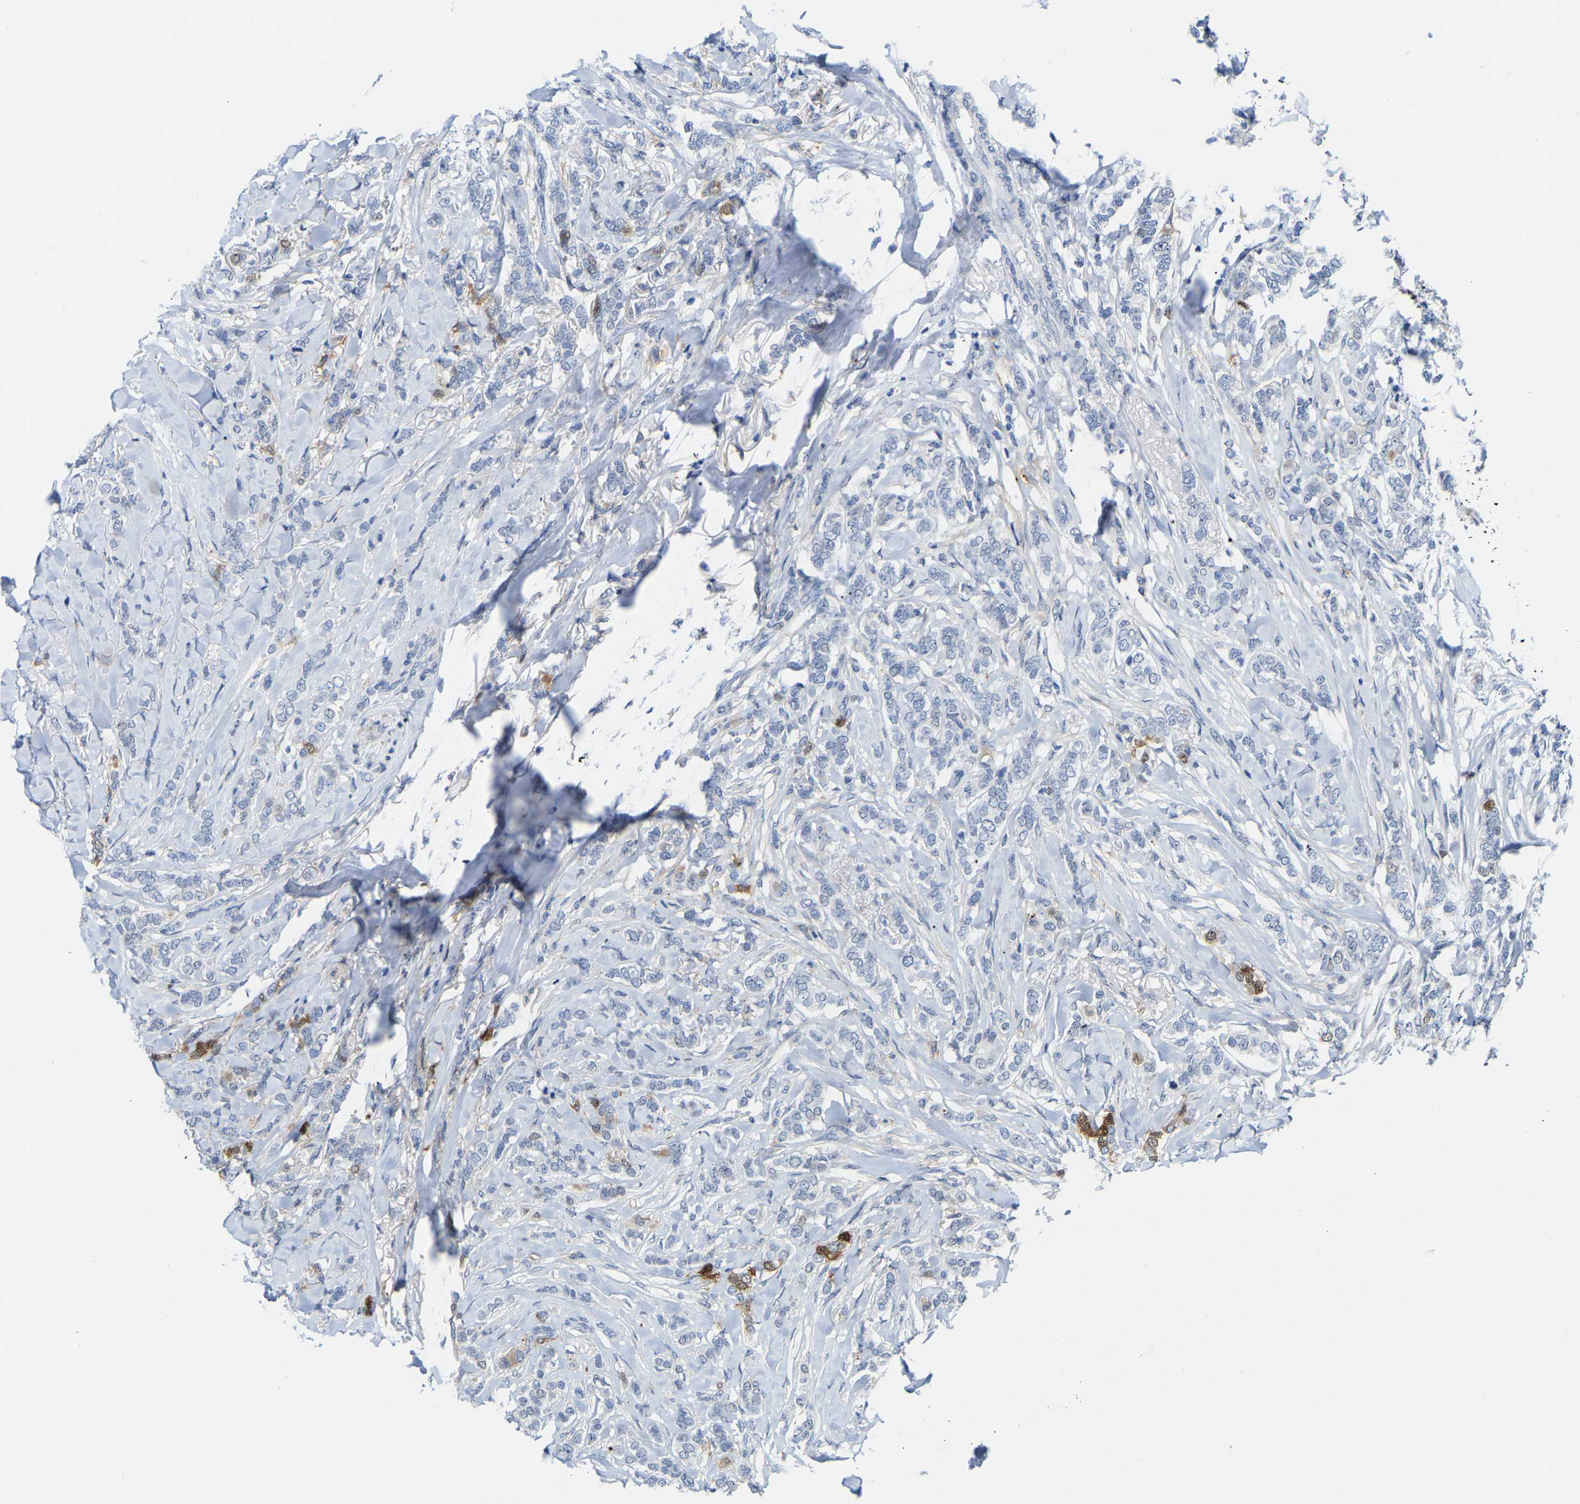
{"staining": {"intensity": "moderate", "quantity": "<25%", "location": "cytoplasmic/membranous"}, "tissue": "breast cancer", "cell_type": "Tumor cells", "image_type": "cancer", "snomed": [{"axis": "morphology", "description": "Lobular carcinoma"}, {"axis": "topography", "description": "Skin"}, {"axis": "topography", "description": "Breast"}], "caption": "A low amount of moderate cytoplasmic/membranous positivity is seen in about <25% of tumor cells in breast lobular carcinoma tissue.", "gene": "ABTB2", "patient": {"sex": "female", "age": 46}}